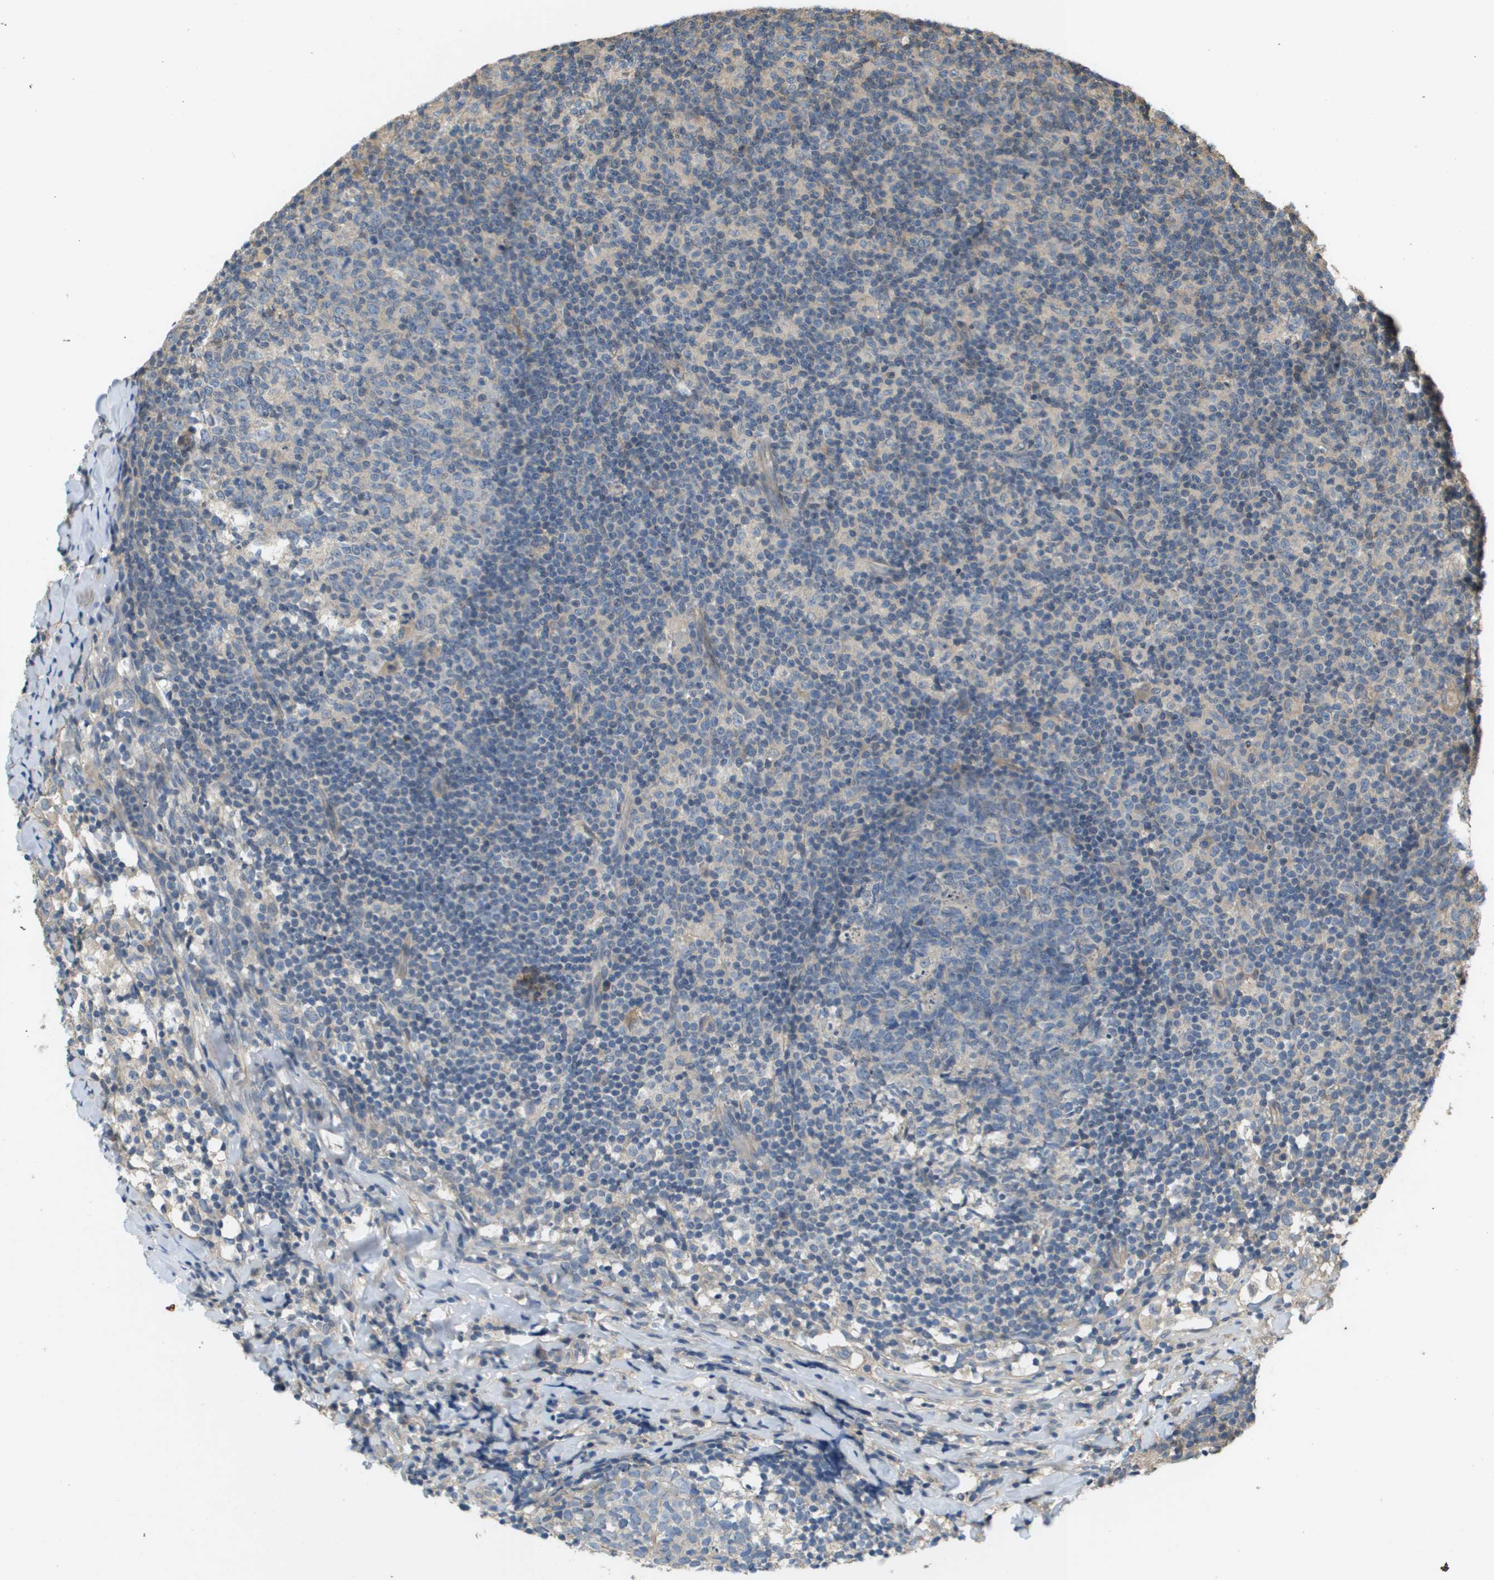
{"staining": {"intensity": "weak", "quantity": "<25%", "location": "cytoplasmic/membranous"}, "tissue": "lymph node", "cell_type": "Germinal center cells", "image_type": "normal", "snomed": [{"axis": "morphology", "description": "Normal tissue, NOS"}, {"axis": "morphology", "description": "Inflammation, NOS"}, {"axis": "topography", "description": "Lymph node"}], "caption": "Histopathology image shows no protein positivity in germinal center cells of unremarkable lymph node.", "gene": "KRT23", "patient": {"sex": "male", "age": 55}}